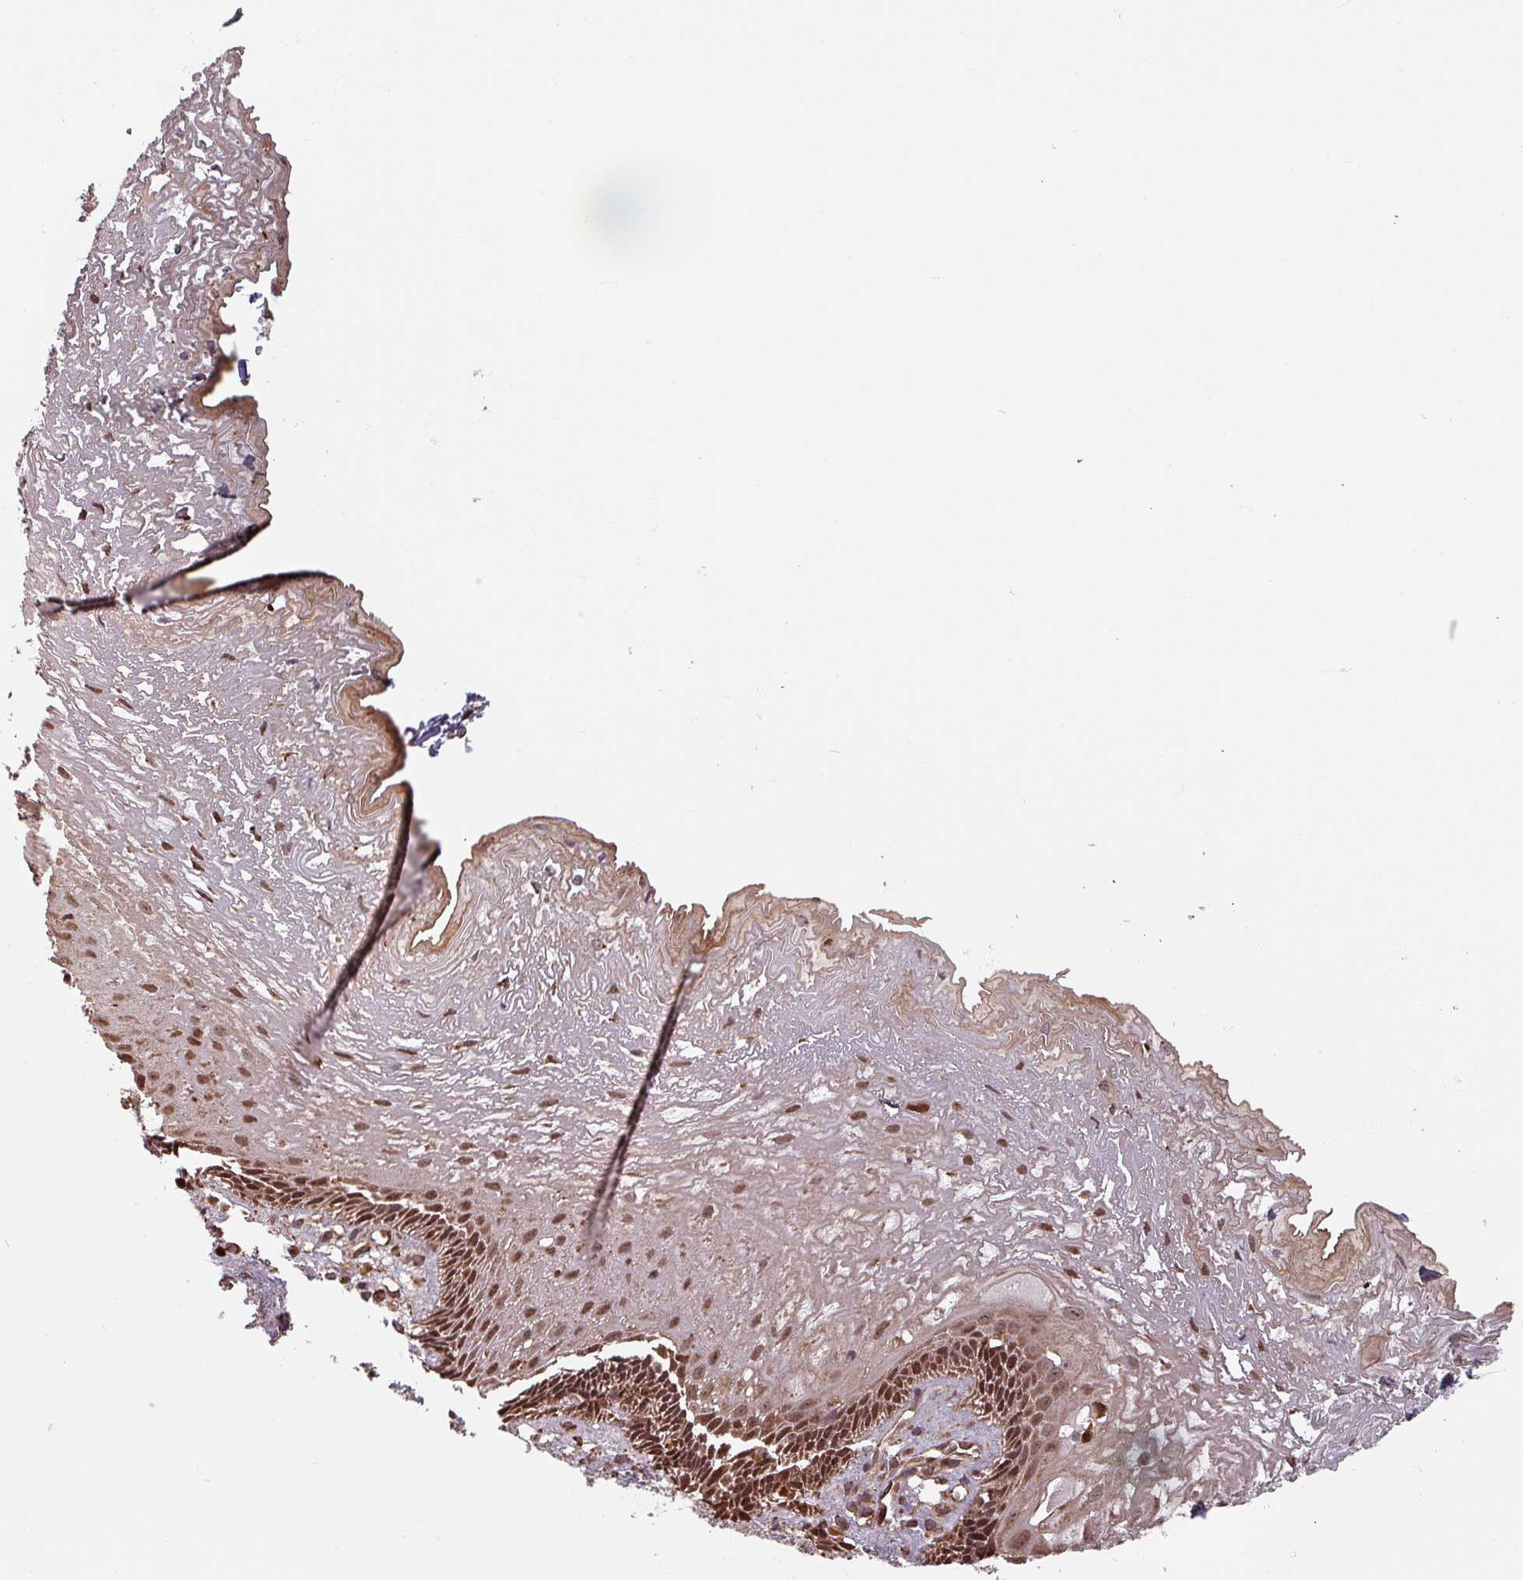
{"staining": {"intensity": "moderate", "quantity": ">75%", "location": "cytoplasmic/membranous,nuclear"}, "tissue": "esophagus", "cell_type": "Squamous epithelial cells", "image_type": "normal", "snomed": [{"axis": "morphology", "description": "Normal tissue, NOS"}, {"axis": "topography", "description": "Esophagus"}], "caption": "Normal esophagus displays moderate cytoplasmic/membranous,nuclear staining in about >75% of squamous epithelial cells The protein of interest is stained brown, and the nuclei are stained in blue (DAB IHC with brightfield microscopy, high magnification)..", "gene": "EID1", "patient": {"sex": "male", "age": 60}}